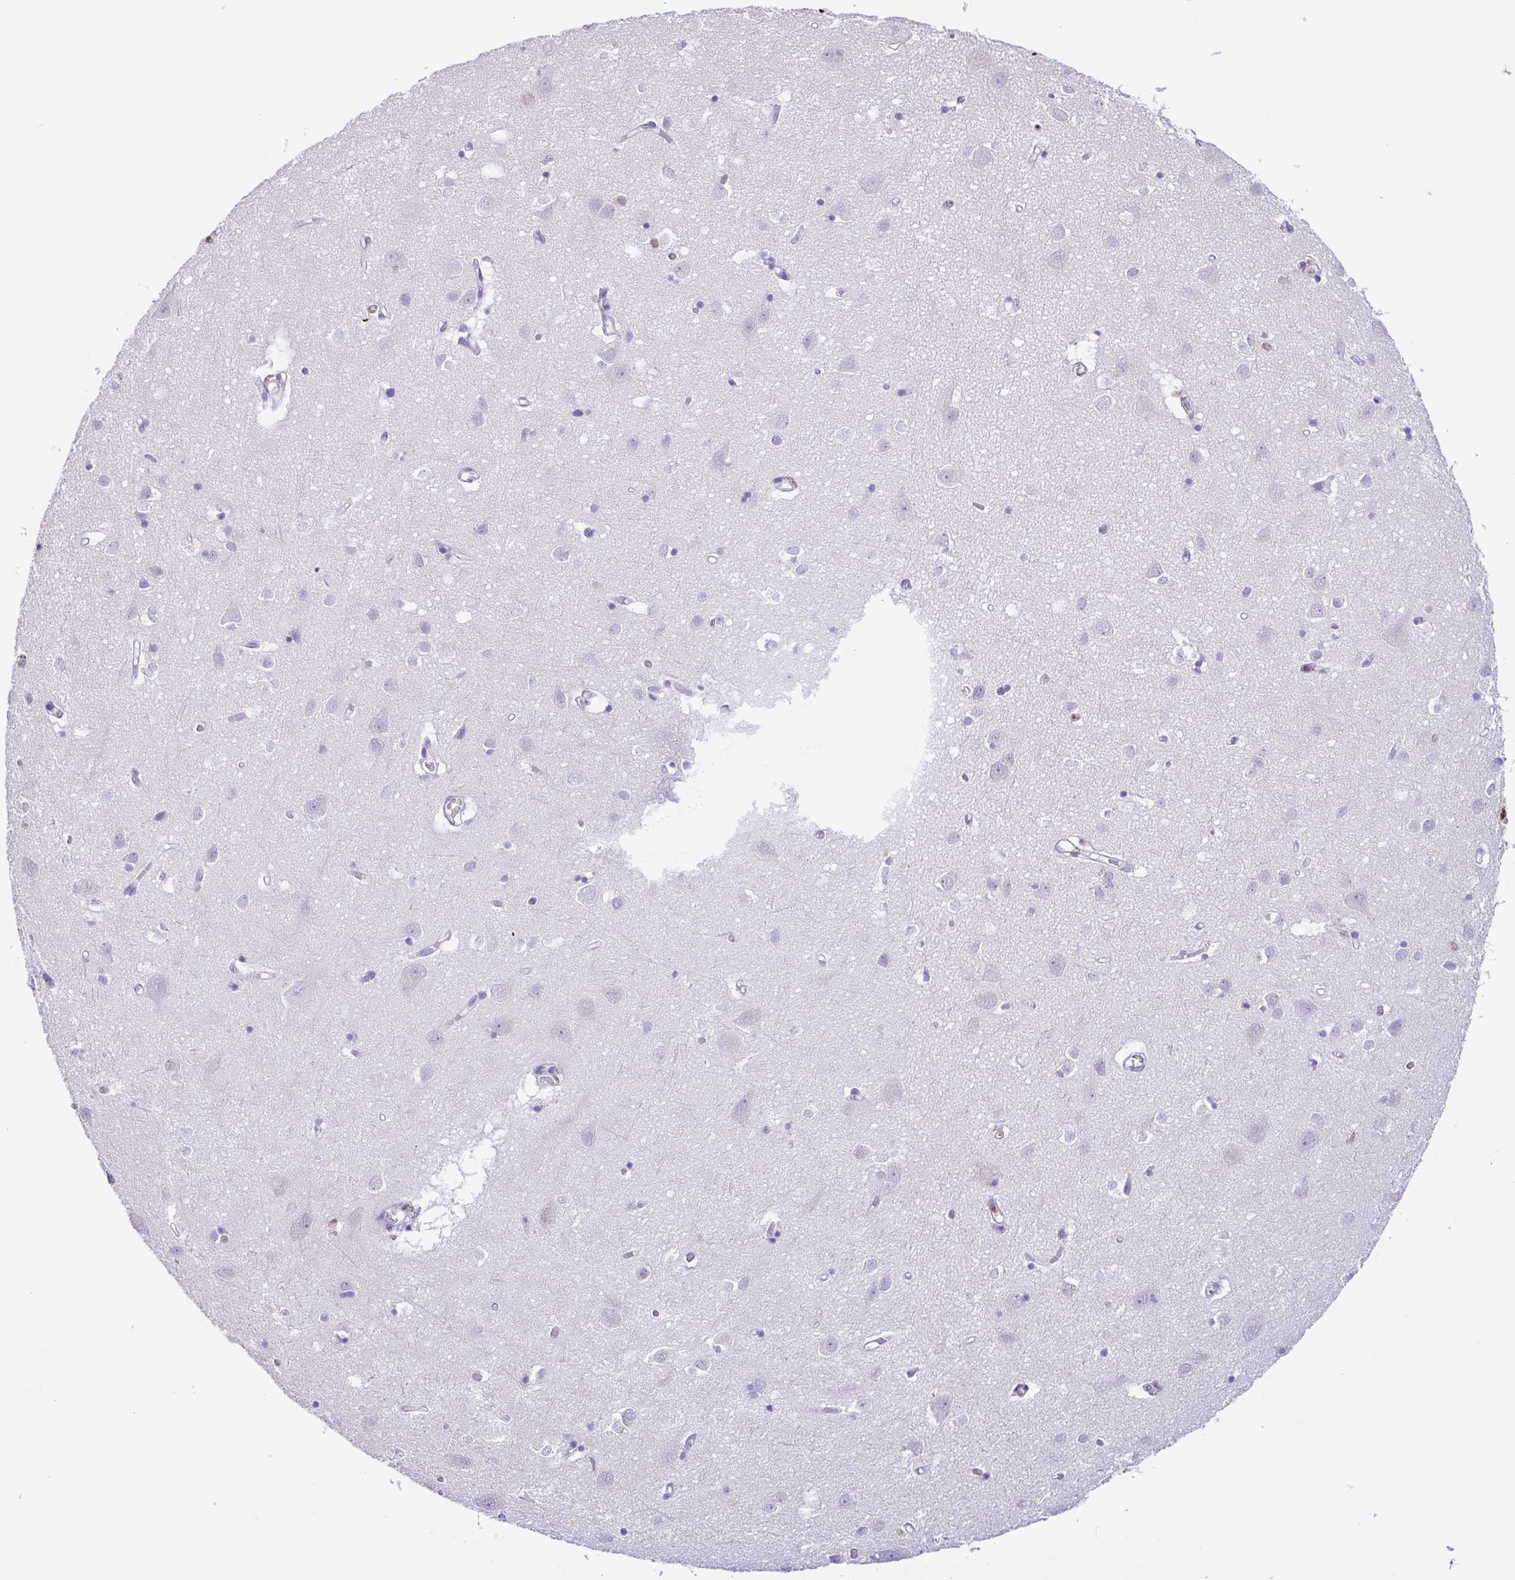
{"staining": {"intensity": "negative", "quantity": "none", "location": "none"}, "tissue": "cerebral cortex", "cell_type": "Endothelial cells", "image_type": "normal", "snomed": [{"axis": "morphology", "description": "Normal tissue, NOS"}, {"axis": "topography", "description": "Cerebral cortex"}], "caption": "This is an IHC photomicrograph of normal cerebral cortex. There is no positivity in endothelial cells.", "gene": "BTBD10", "patient": {"sex": "male", "age": 70}}